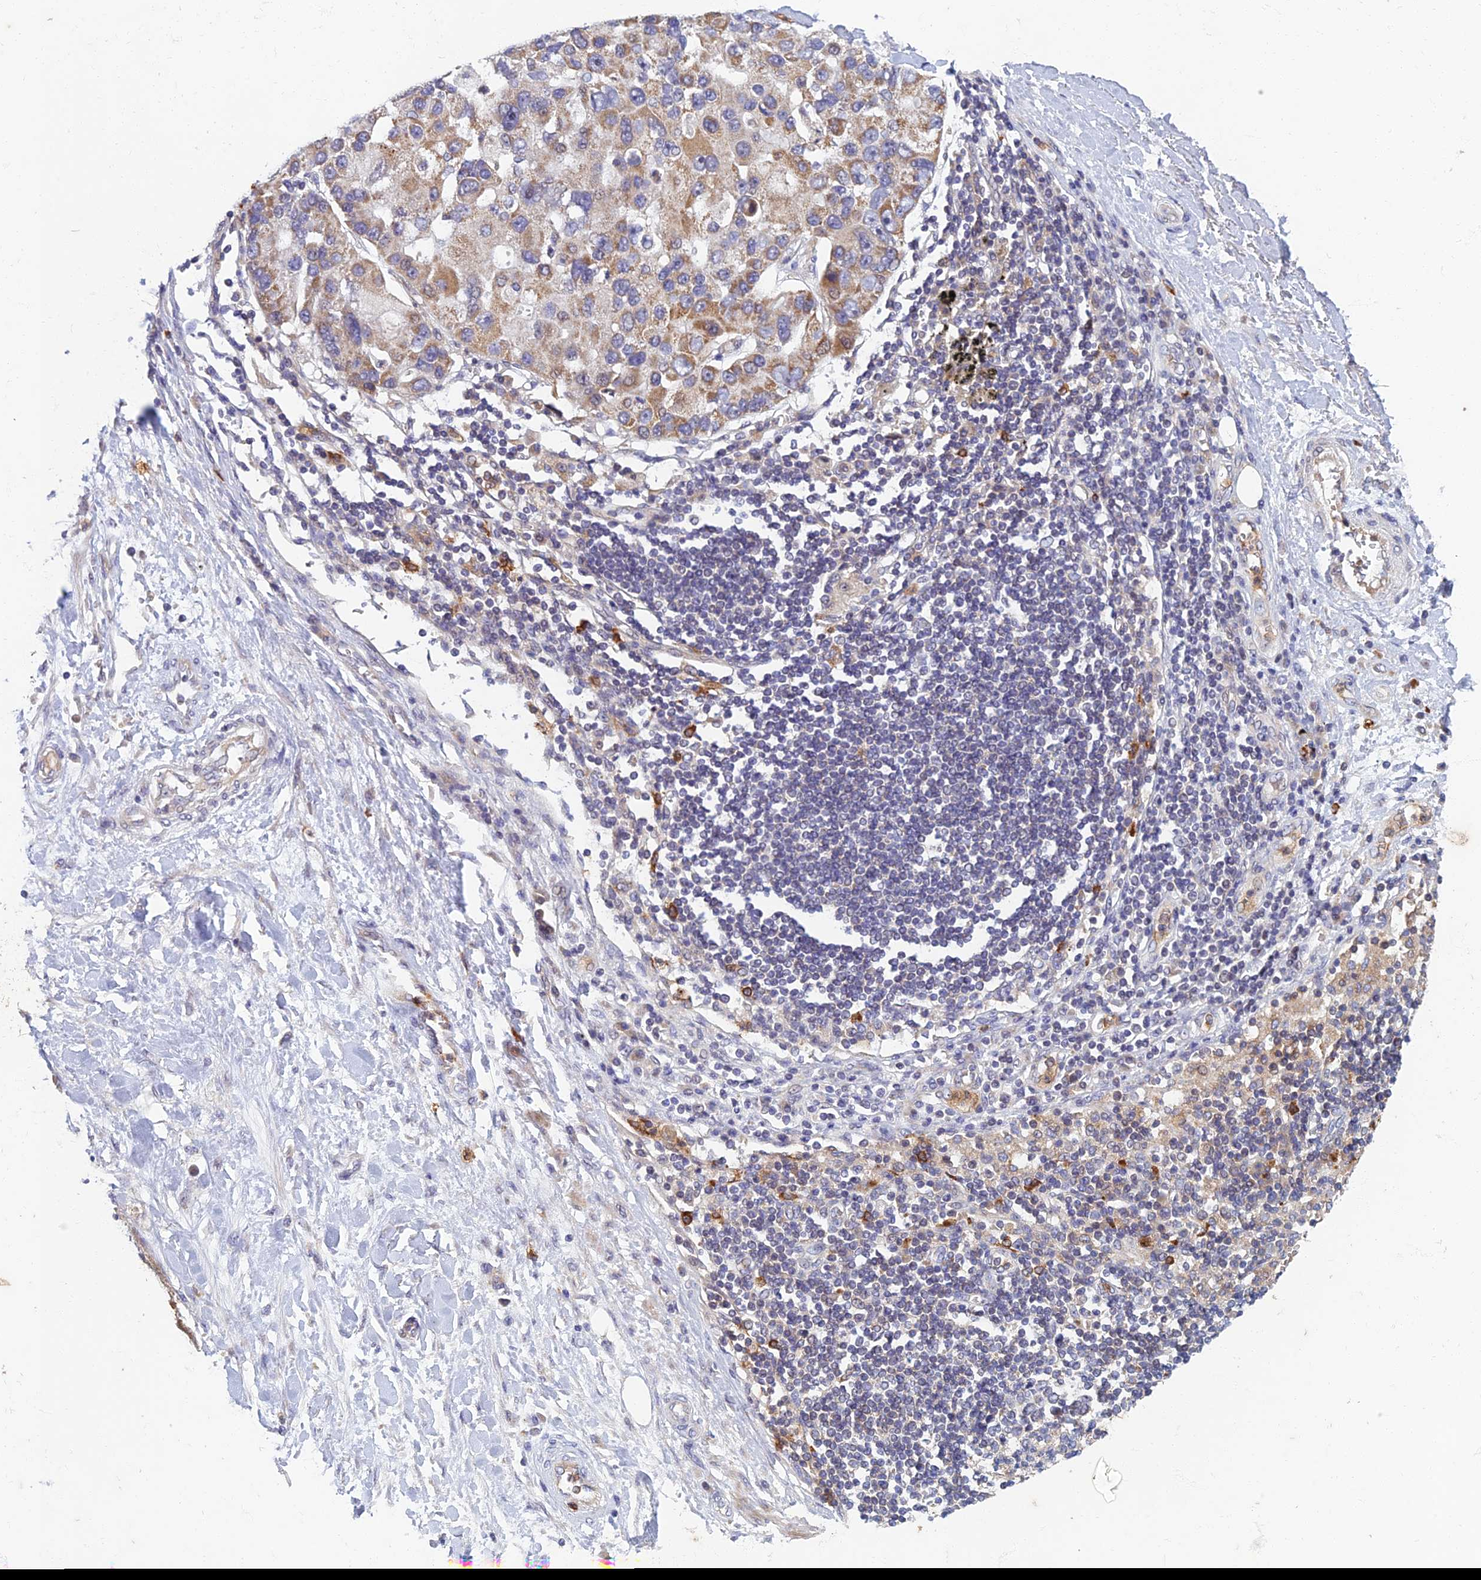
{"staining": {"intensity": "moderate", "quantity": "25%-75%", "location": "cytoplasmic/membranous"}, "tissue": "lung cancer", "cell_type": "Tumor cells", "image_type": "cancer", "snomed": [{"axis": "morphology", "description": "Adenocarcinoma, NOS"}, {"axis": "topography", "description": "Lung"}], "caption": "A brown stain shows moderate cytoplasmic/membranous expression of a protein in human lung cancer (adenocarcinoma) tumor cells.", "gene": "SOGA1", "patient": {"sex": "female", "age": 54}}